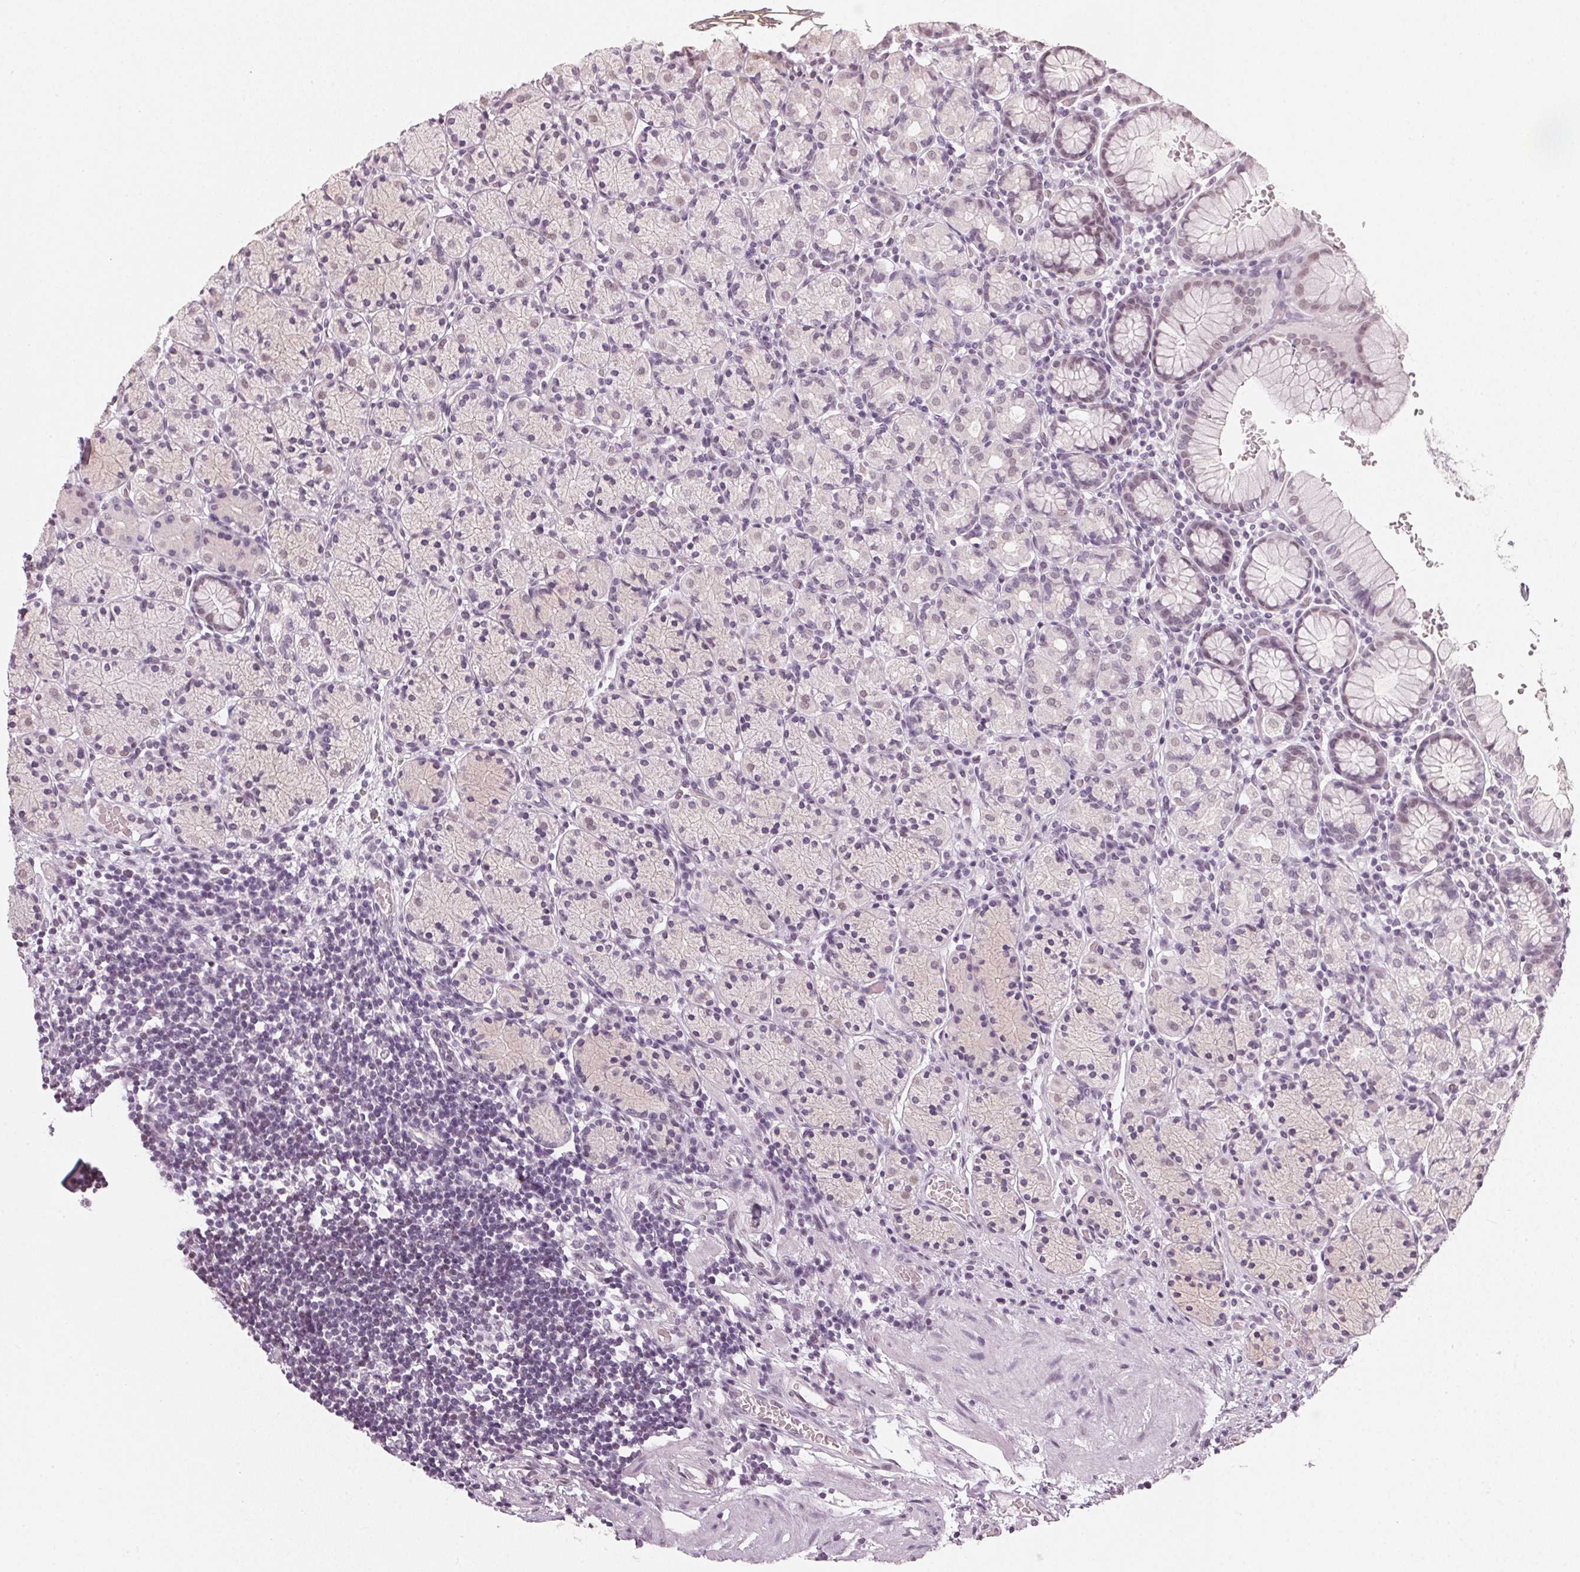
{"staining": {"intensity": "weak", "quantity": "<25%", "location": "nuclear"}, "tissue": "stomach", "cell_type": "Glandular cells", "image_type": "normal", "snomed": [{"axis": "morphology", "description": "Normal tissue, NOS"}, {"axis": "topography", "description": "Stomach, upper"}, {"axis": "topography", "description": "Stomach"}], "caption": "A photomicrograph of human stomach is negative for staining in glandular cells.", "gene": "DNAJC6", "patient": {"sex": "male", "age": 62}}